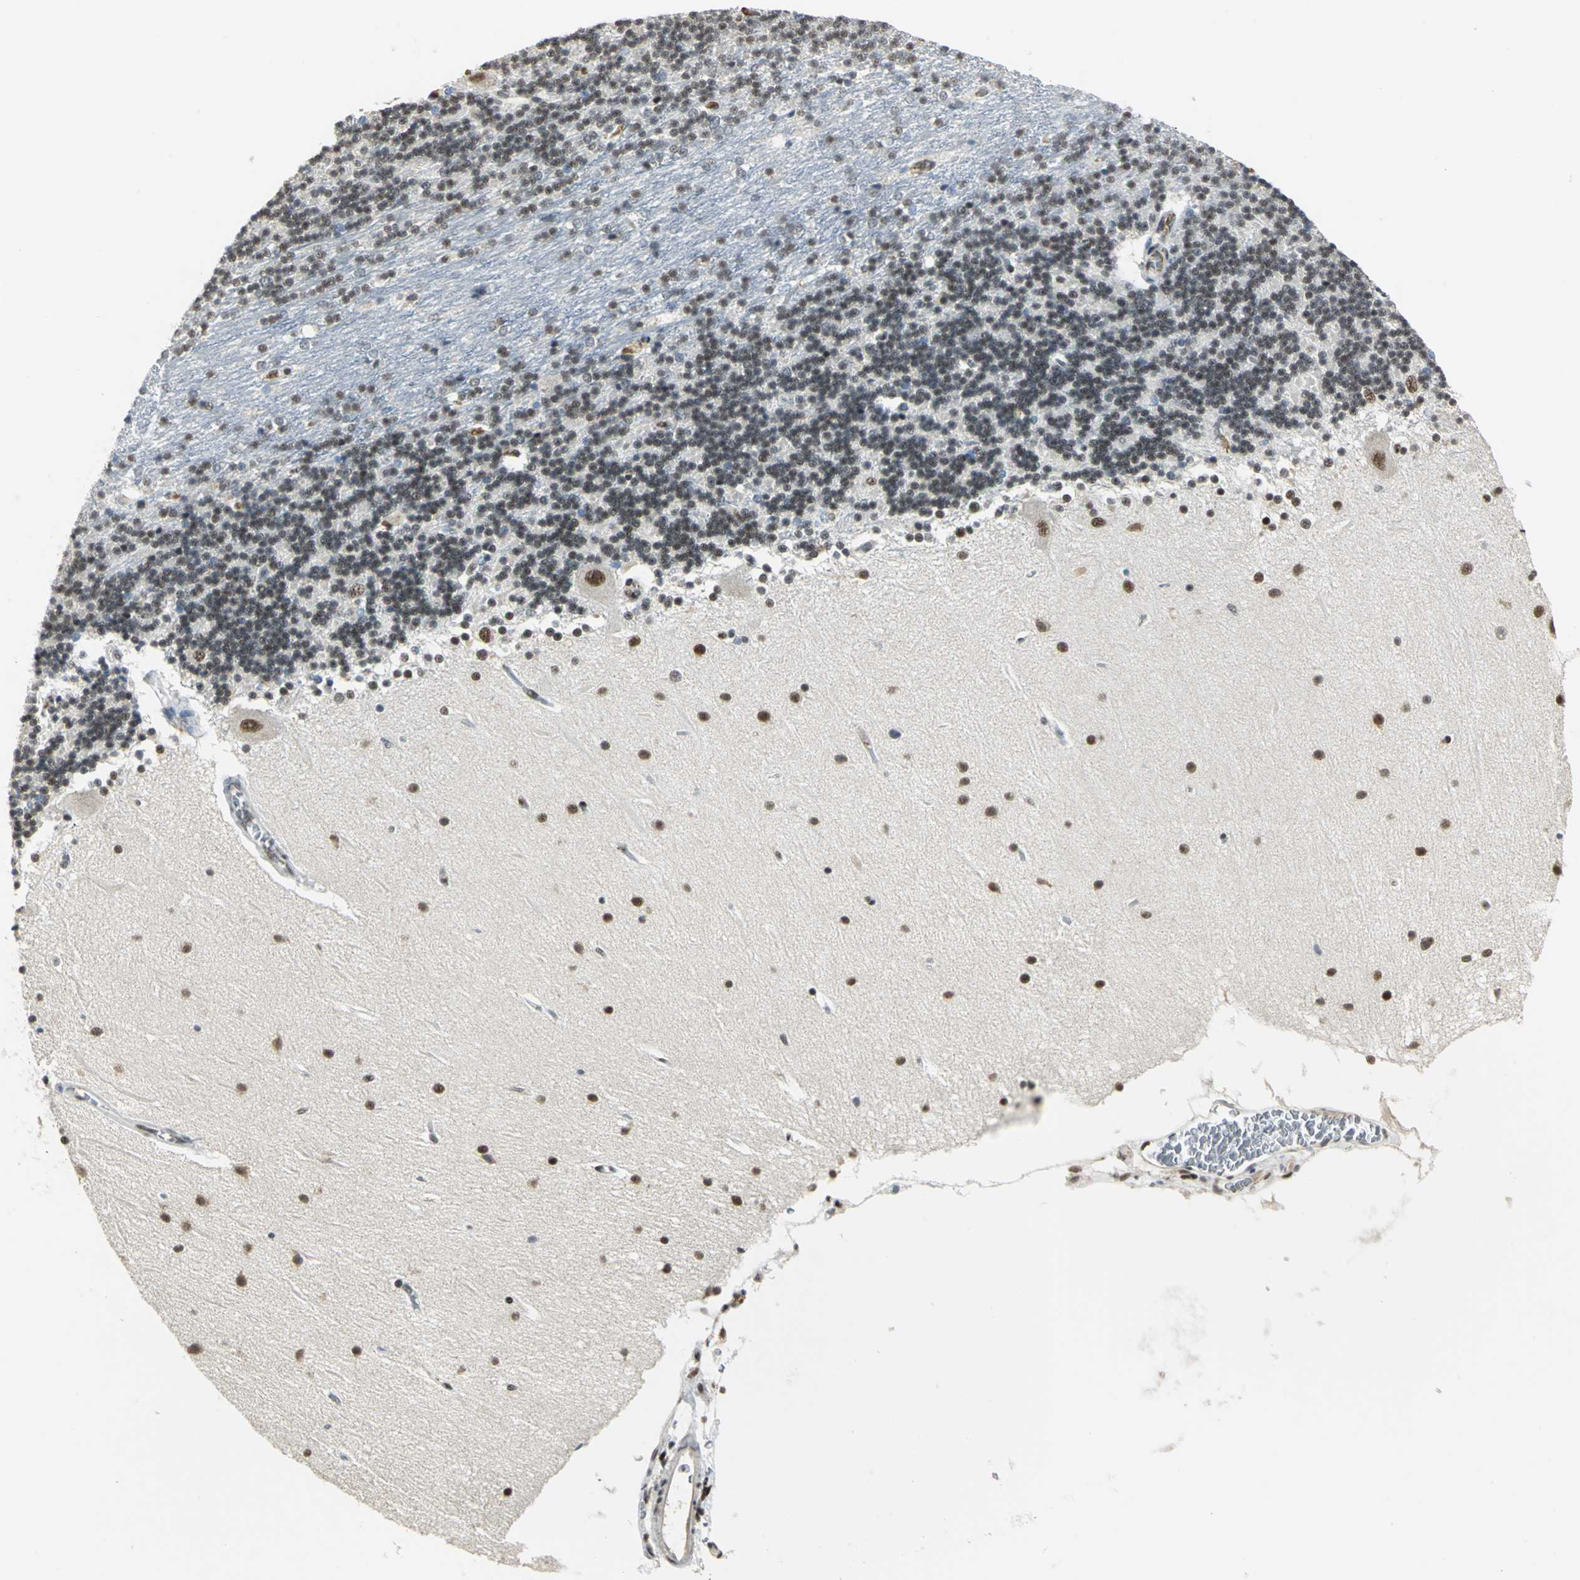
{"staining": {"intensity": "moderate", "quantity": "25%-75%", "location": "nuclear"}, "tissue": "cerebellum", "cell_type": "Cells in granular layer", "image_type": "normal", "snomed": [{"axis": "morphology", "description": "Normal tissue, NOS"}, {"axis": "topography", "description": "Cerebellum"}], "caption": "Cerebellum stained with a brown dye demonstrates moderate nuclear positive staining in approximately 25%-75% of cells in granular layer.", "gene": "CCNT1", "patient": {"sex": "female", "age": 54}}